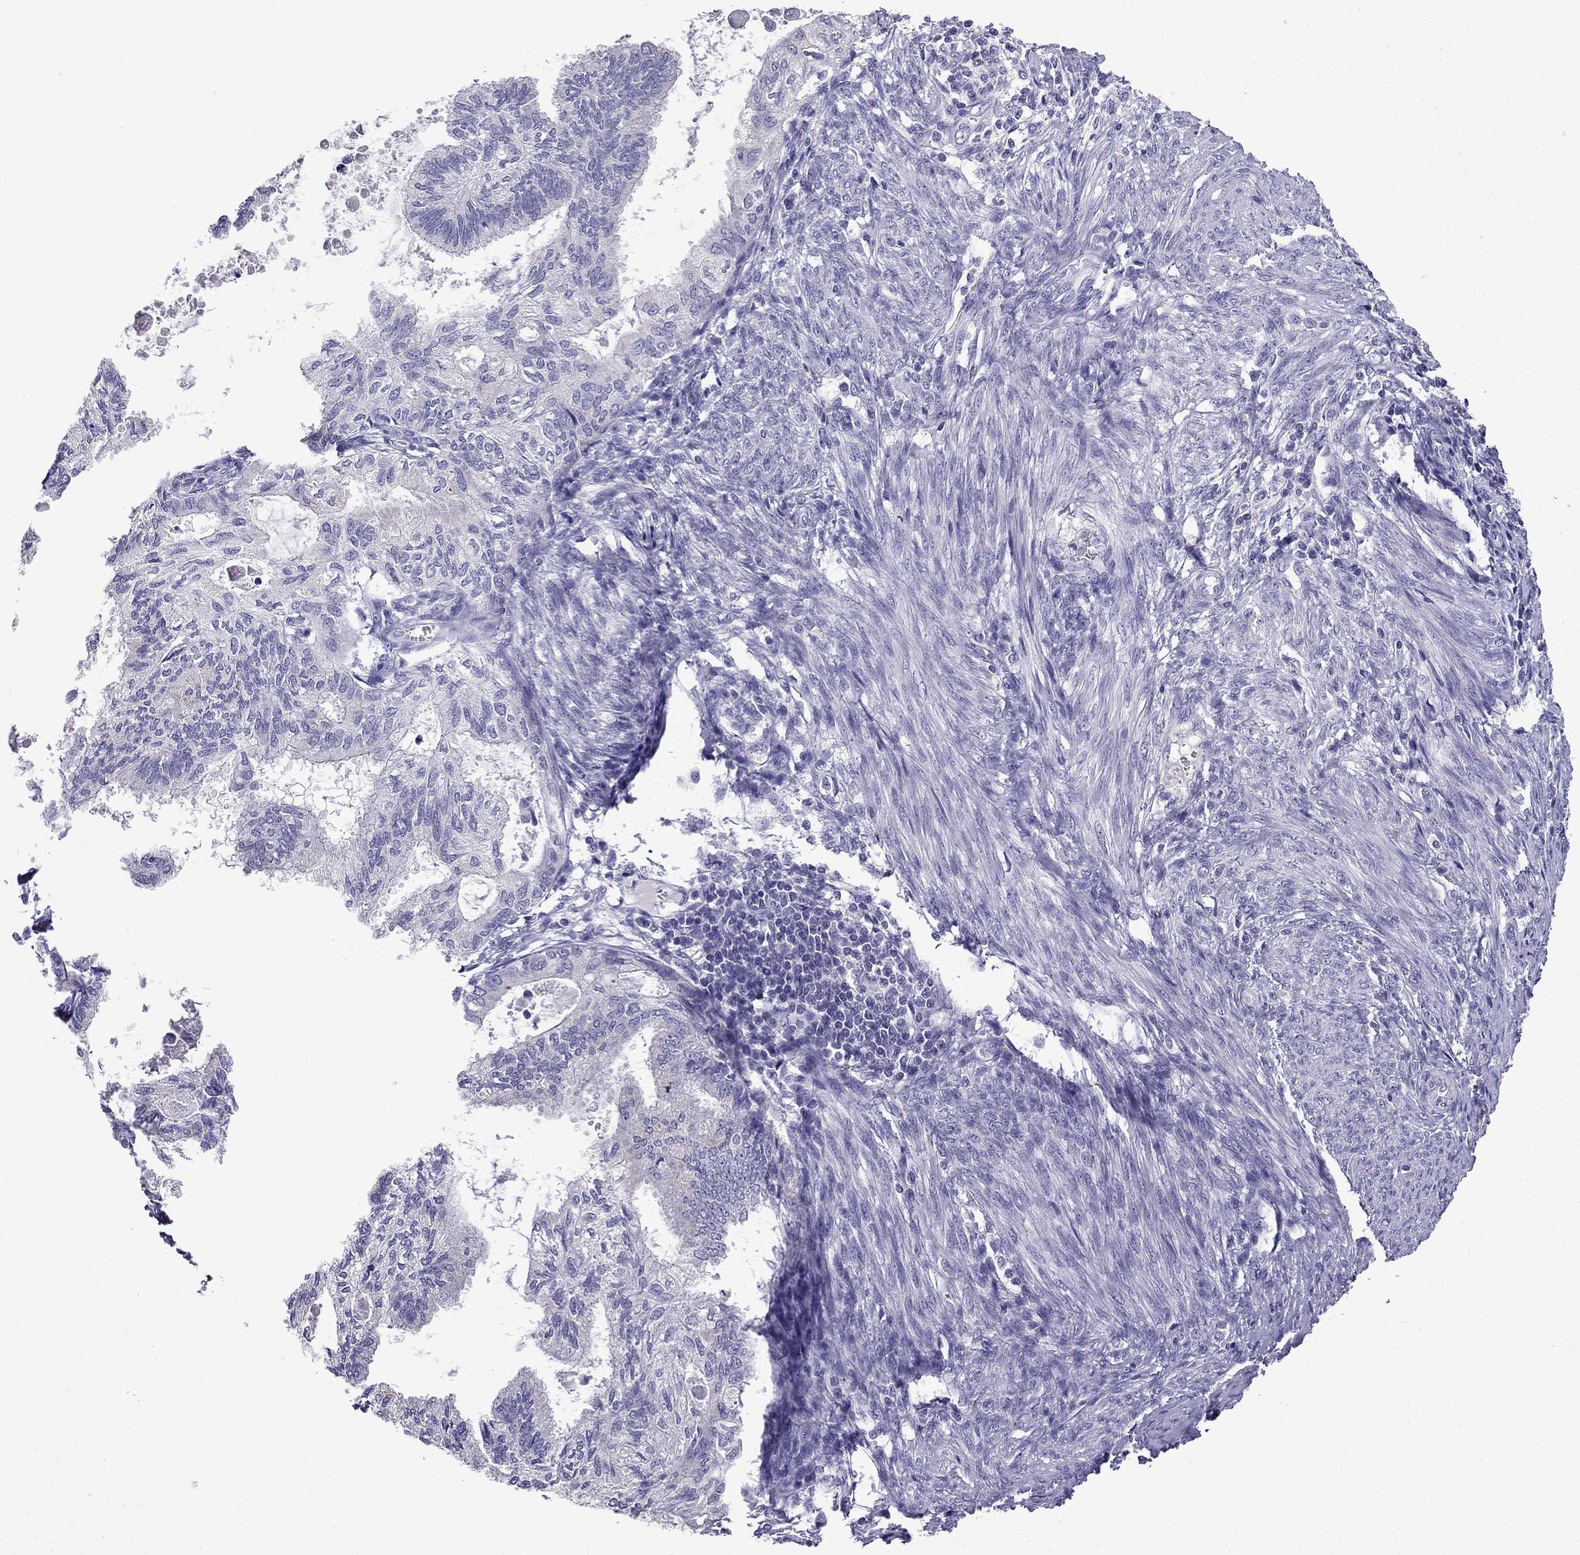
{"staining": {"intensity": "negative", "quantity": "none", "location": "none"}, "tissue": "endometrial cancer", "cell_type": "Tumor cells", "image_type": "cancer", "snomed": [{"axis": "morphology", "description": "Adenocarcinoma, NOS"}, {"axis": "topography", "description": "Endometrium"}], "caption": "Human adenocarcinoma (endometrial) stained for a protein using immunohistochemistry (IHC) demonstrates no staining in tumor cells.", "gene": "TTN", "patient": {"sex": "female", "age": 86}}